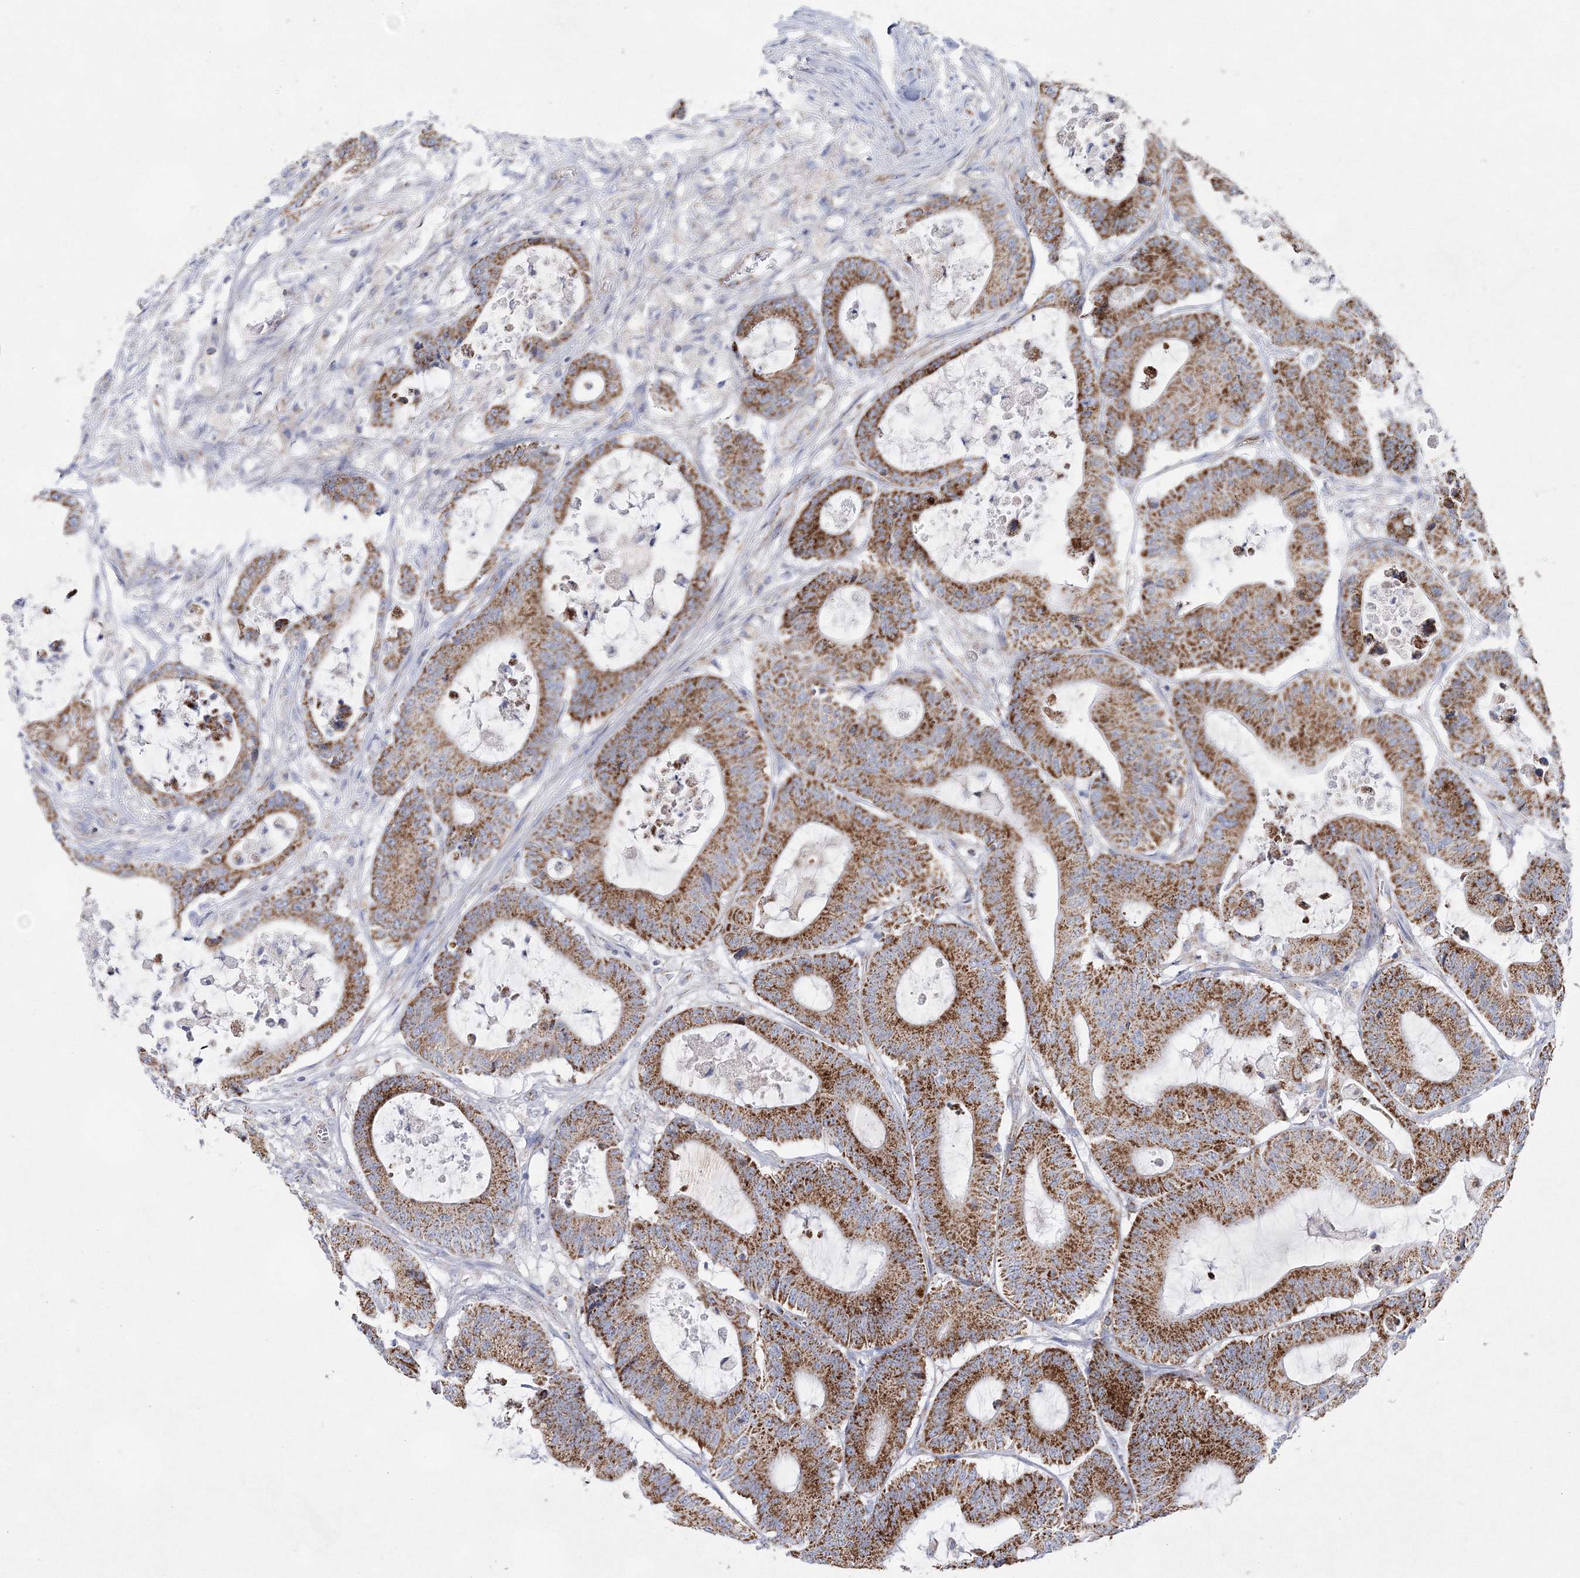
{"staining": {"intensity": "moderate", "quantity": ">75%", "location": "cytoplasmic/membranous"}, "tissue": "colorectal cancer", "cell_type": "Tumor cells", "image_type": "cancer", "snomed": [{"axis": "morphology", "description": "Adenocarcinoma, NOS"}, {"axis": "topography", "description": "Colon"}], "caption": "Colorectal cancer stained with immunohistochemistry demonstrates moderate cytoplasmic/membranous expression in approximately >75% of tumor cells.", "gene": "HIBCH", "patient": {"sex": "female", "age": 84}}